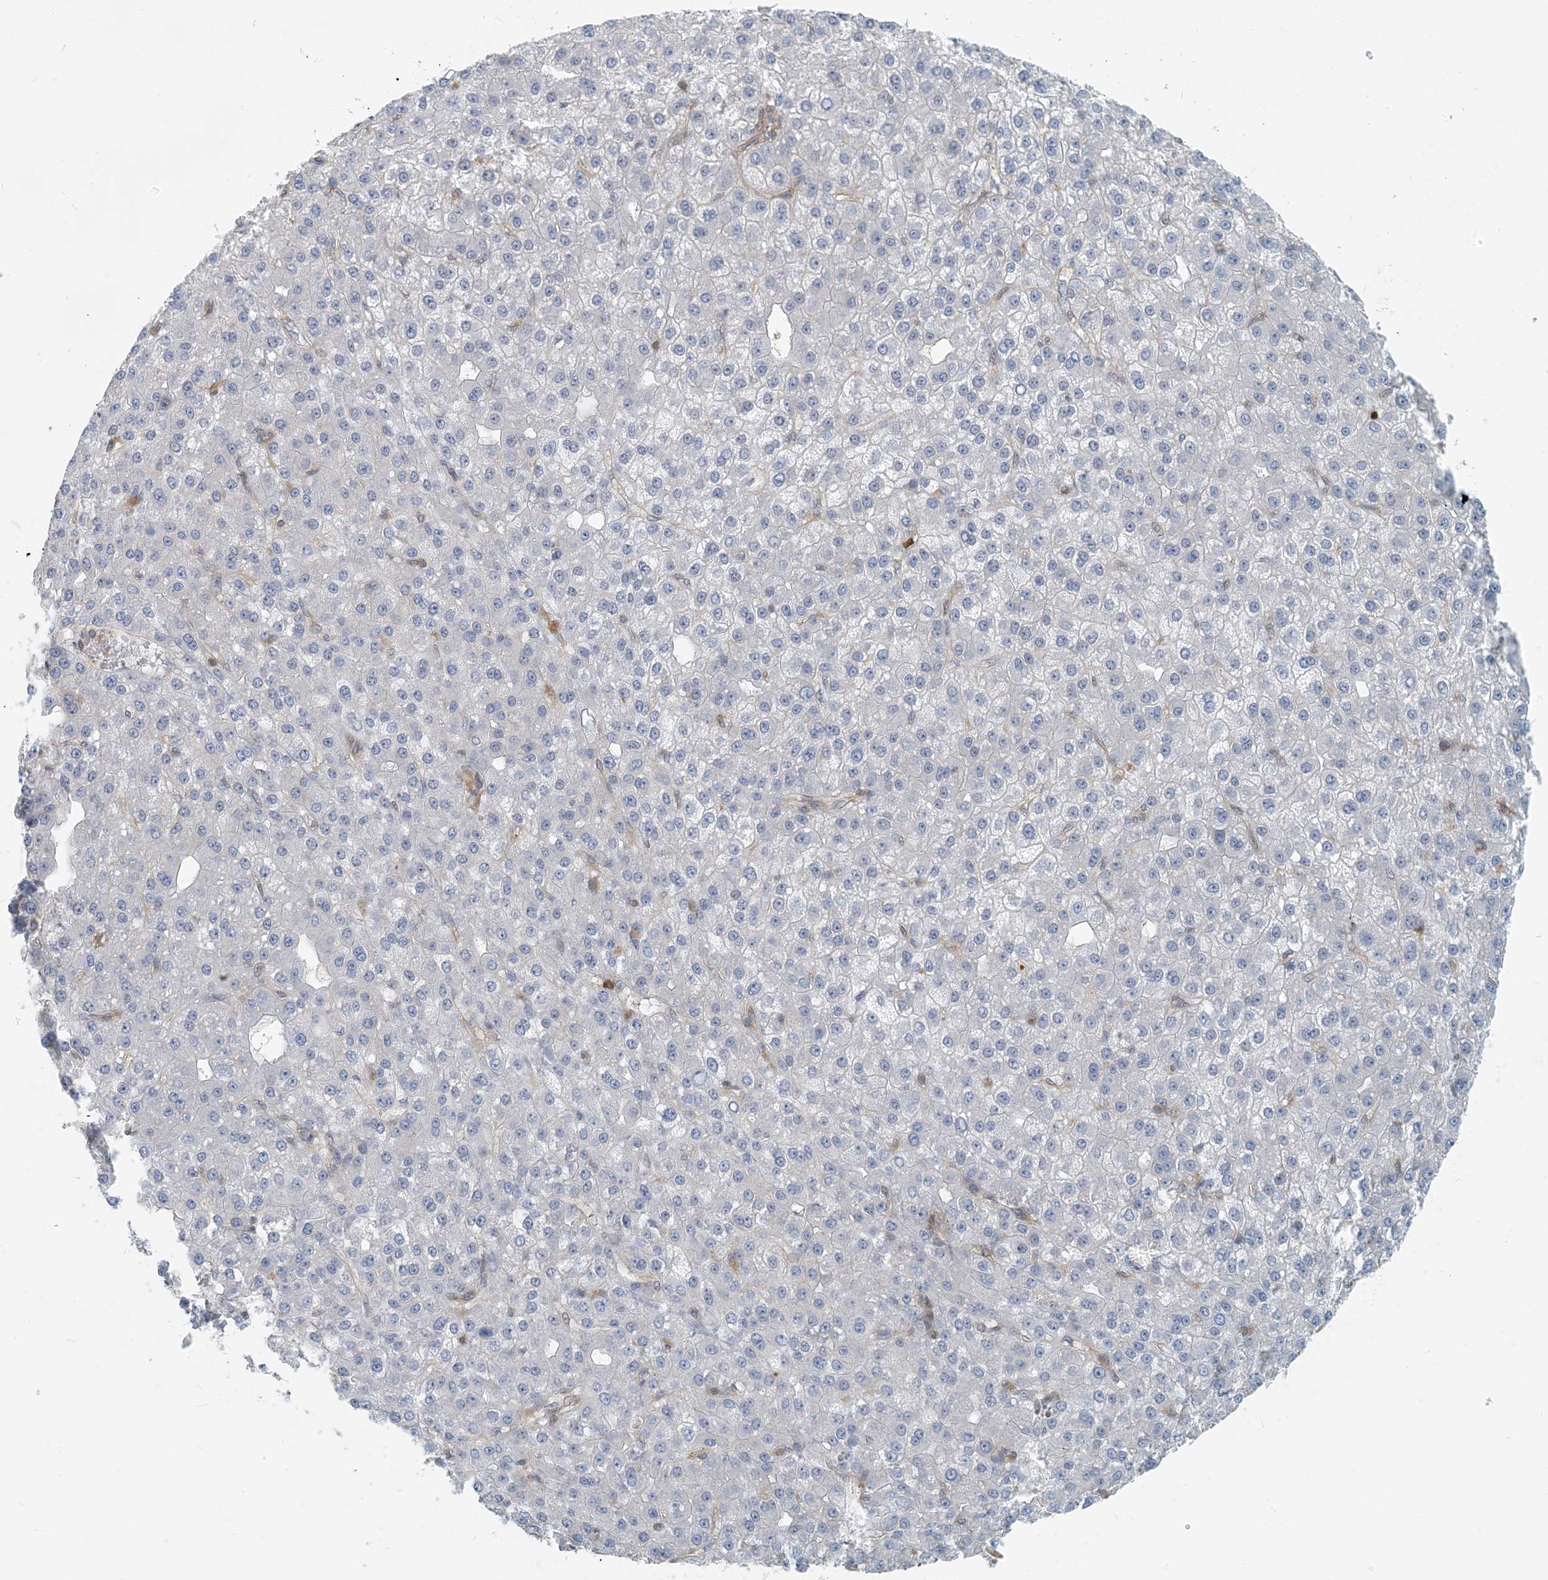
{"staining": {"intensity": "negative", "quantity": "none", "location": "none"}, "tissue": "liver cancer", "cell_type": "Tumor cells", "image_type": "cancer", "snomed": [{"axis": "morphology", "description": "Carcinoma, Hepatocellular, NOS"}, {"axis": "topography", "description": "Liver"}], "caption": "Histopathology image shows no protein expression in tumor cells of liver cancer tissue. (Stains: DAB (3,3'-diaminobenzidine) immunohistochemistry with hematoxylin counter stain, Microscopy: brightfield microscopy at high magnification).", "gene": "ZC3H12A", "patient": {"sex": "male", "age": 67}}